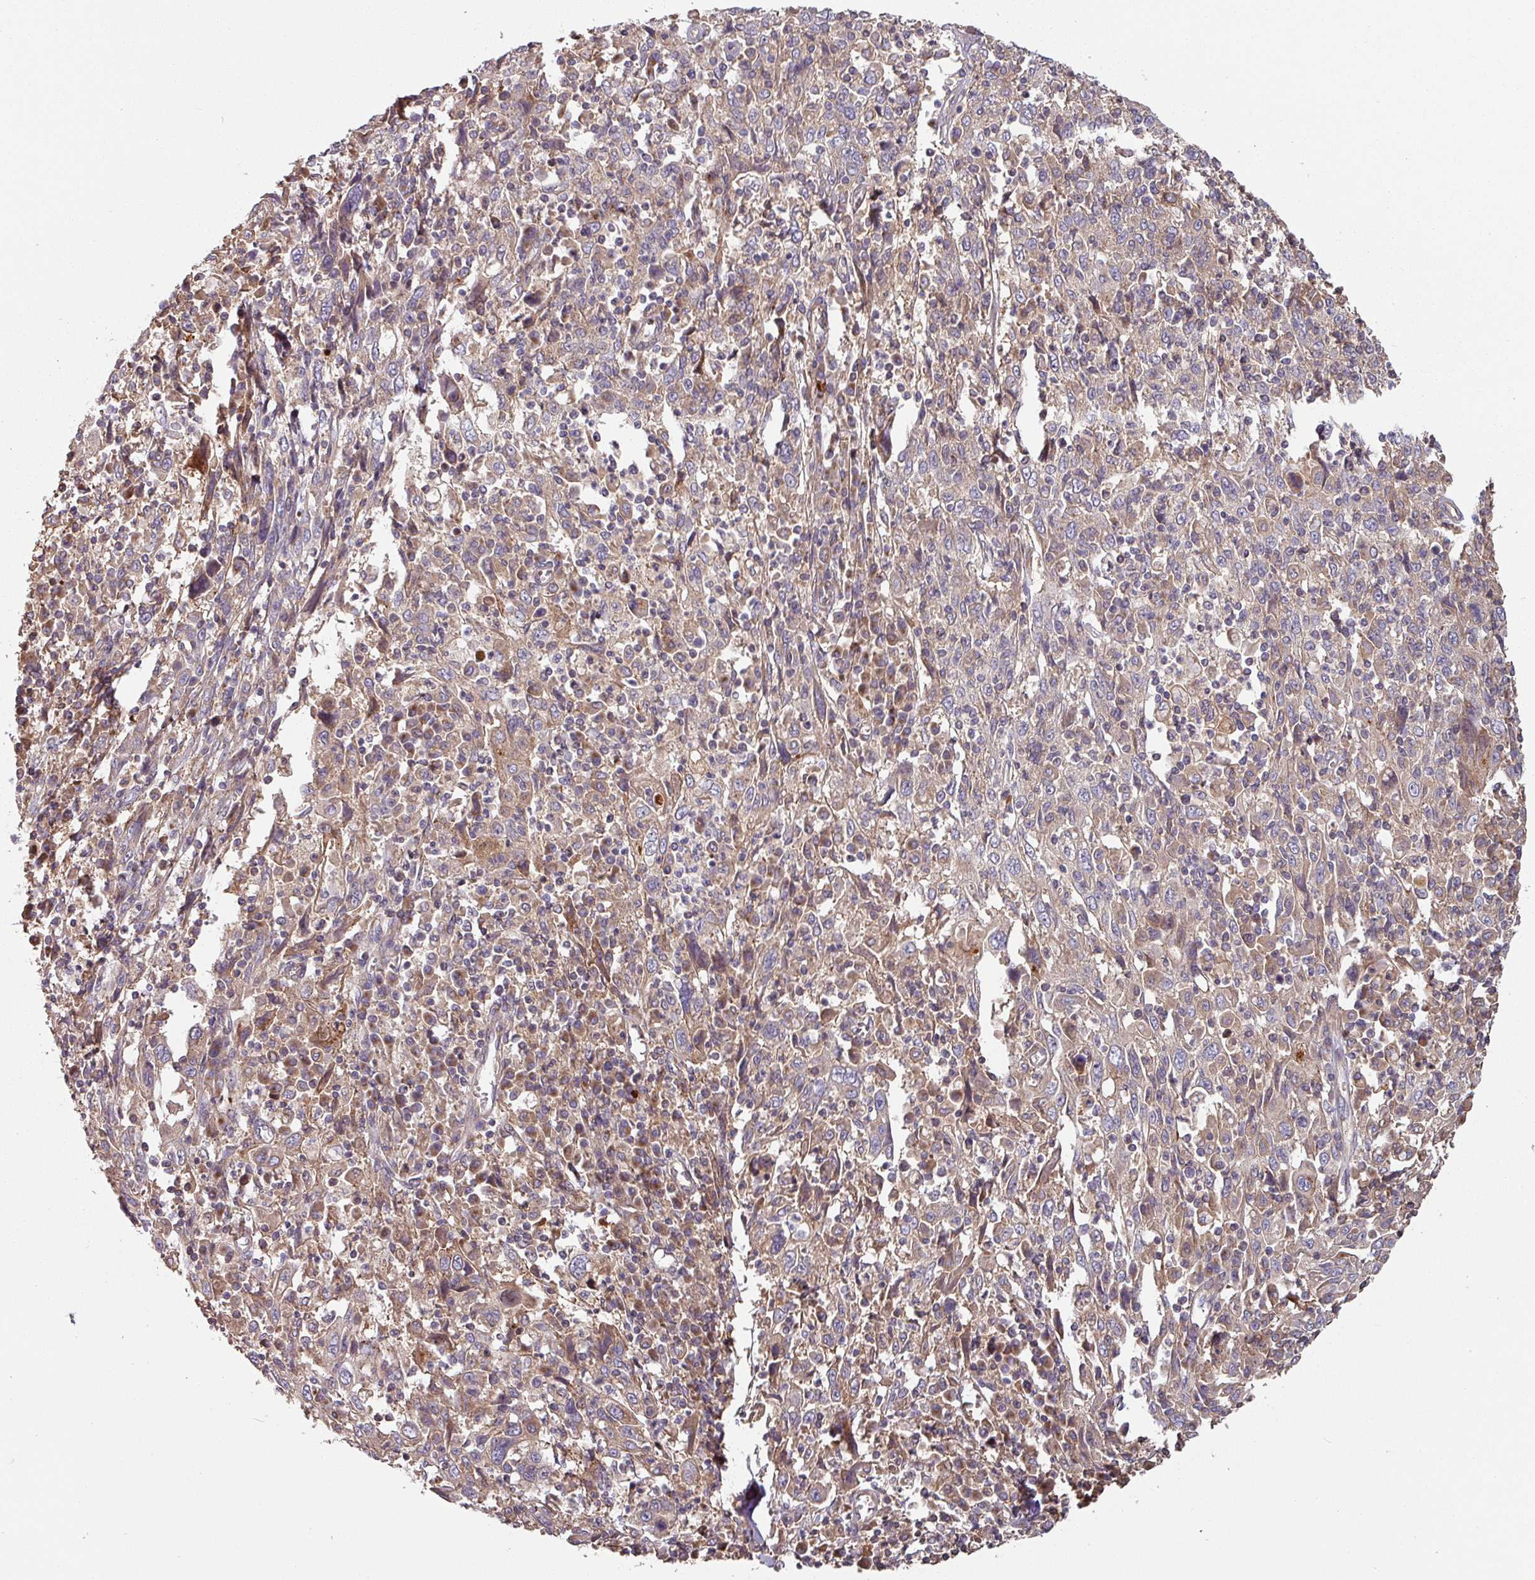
{"staining": {"intensity": "weak", "quantity": "25%-75%", "location": "cytoplasmic/membranous"}, "tissue": "cervical cancer", "cell_type": "Tumor cells", "image_type": "cancer", "snomed": [{"axis": "morphology", "description": "Squamous cell carcinoma, NOS"}, {"axis": "topography", "description": "Cervix"}], "caption": "The micrograph shows immunohistochemical staining of cervical cancer. There is weak cytoplasmic/membranous positivity is identified in about 25%-75% of tumor cells. (Stains: DAB (3,3'-diaminobenzidine) in brown, nuclei in blue, Microscopy: brightfield microscopy at high magnification).", "gene": "SIK1", "patient": {"sex": "female", "age": 46}}